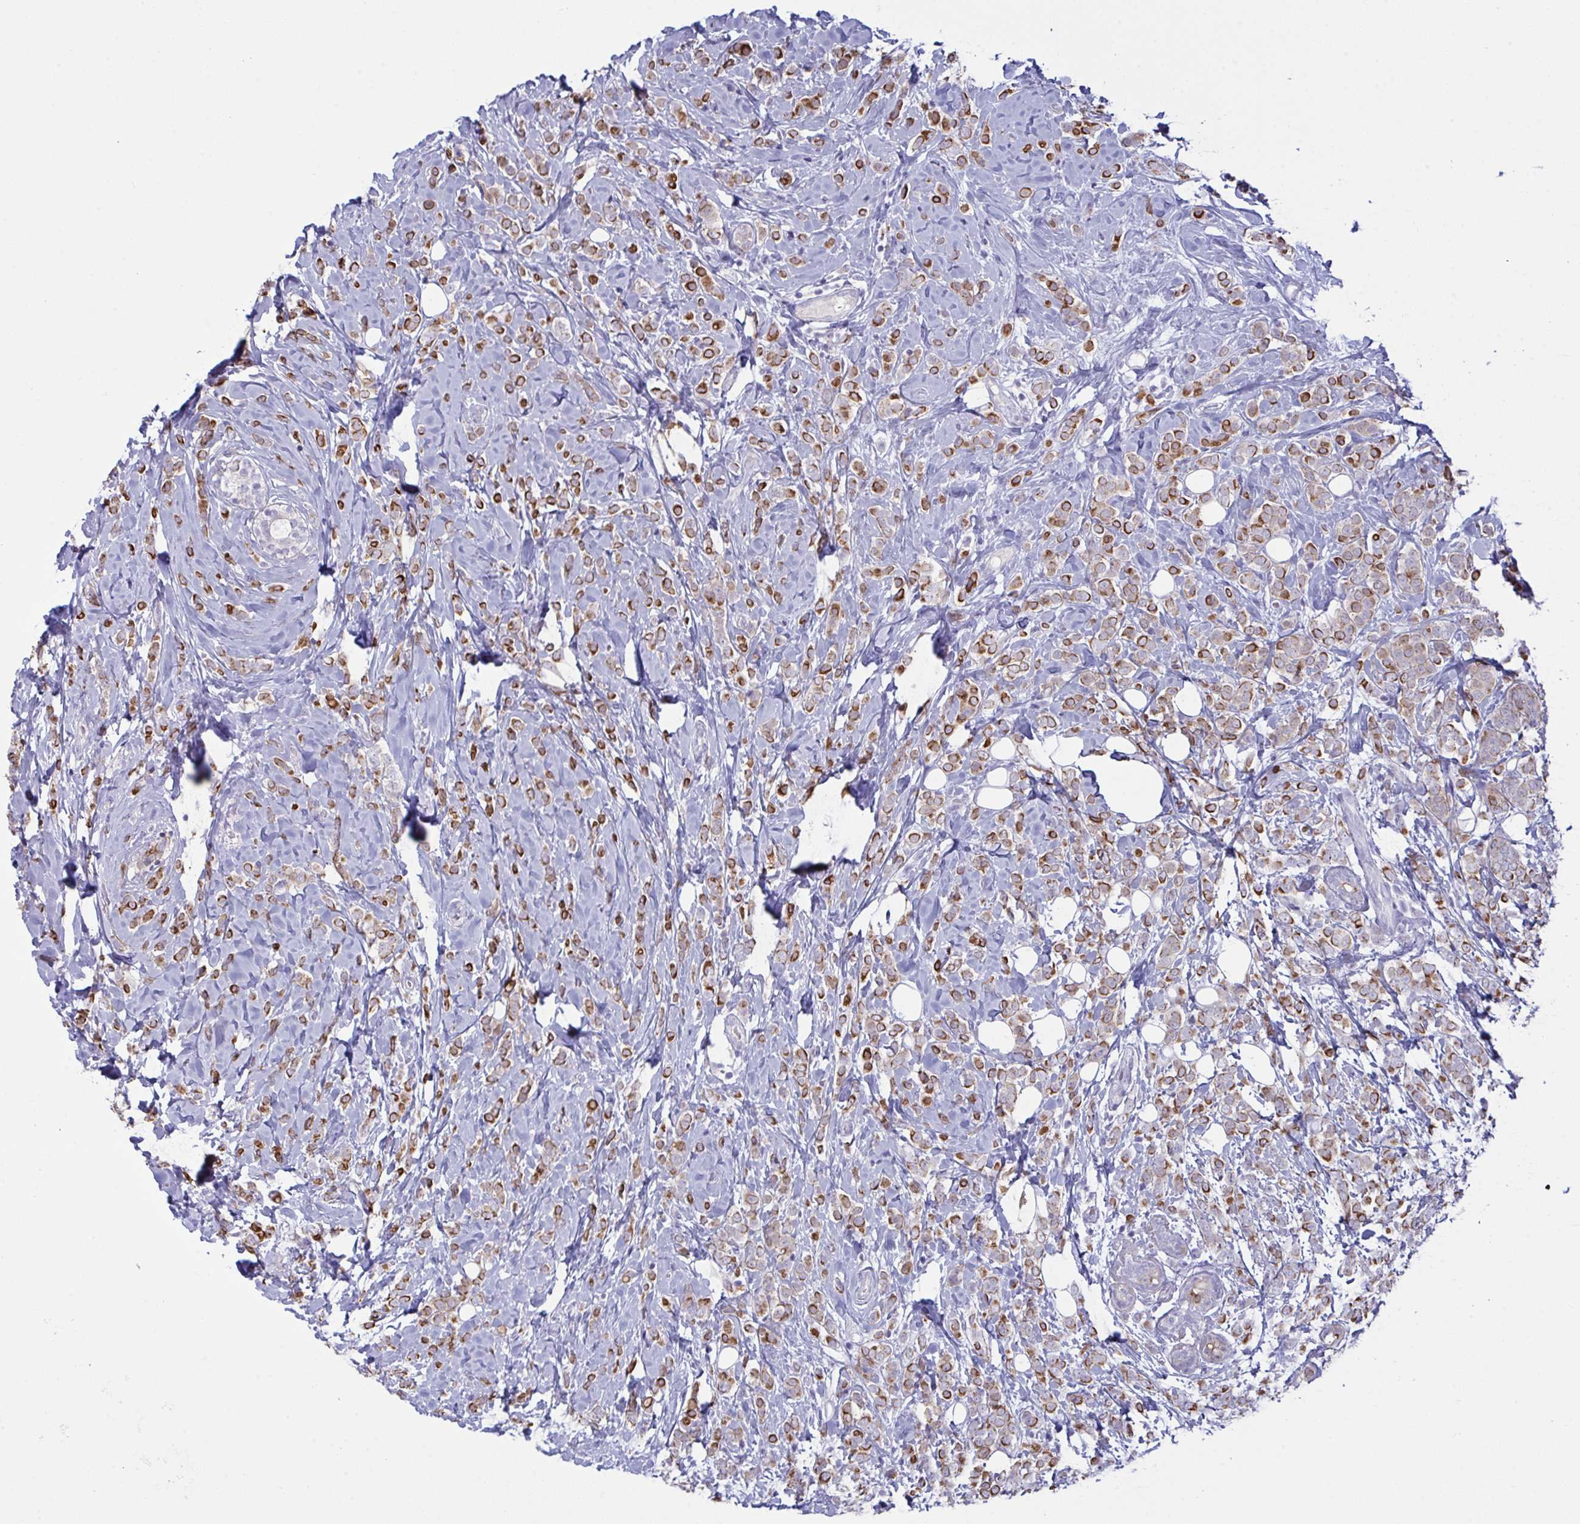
{"staining": {"intensity": "strong", "quantity": "25%-75%", "location": "cytoplasmic/membranous"}, "tissue": "breast cancer", "cell_type": "Tumor cells", "image_type": "cancer", "snomed": [{"axis": "morphology", "description": "Lobular carcinoma"}, {"axis": "topography", "description": "Breast"}], "caption": "A histopathology image showing strong cytoplasmic/membranous staining in about 25%-75% of tumor cells in breast cancer, as visualized by brown immunohistochemical staining.", "gene": "TENT5D", "patient": {"sex": "female", "age": 49}}